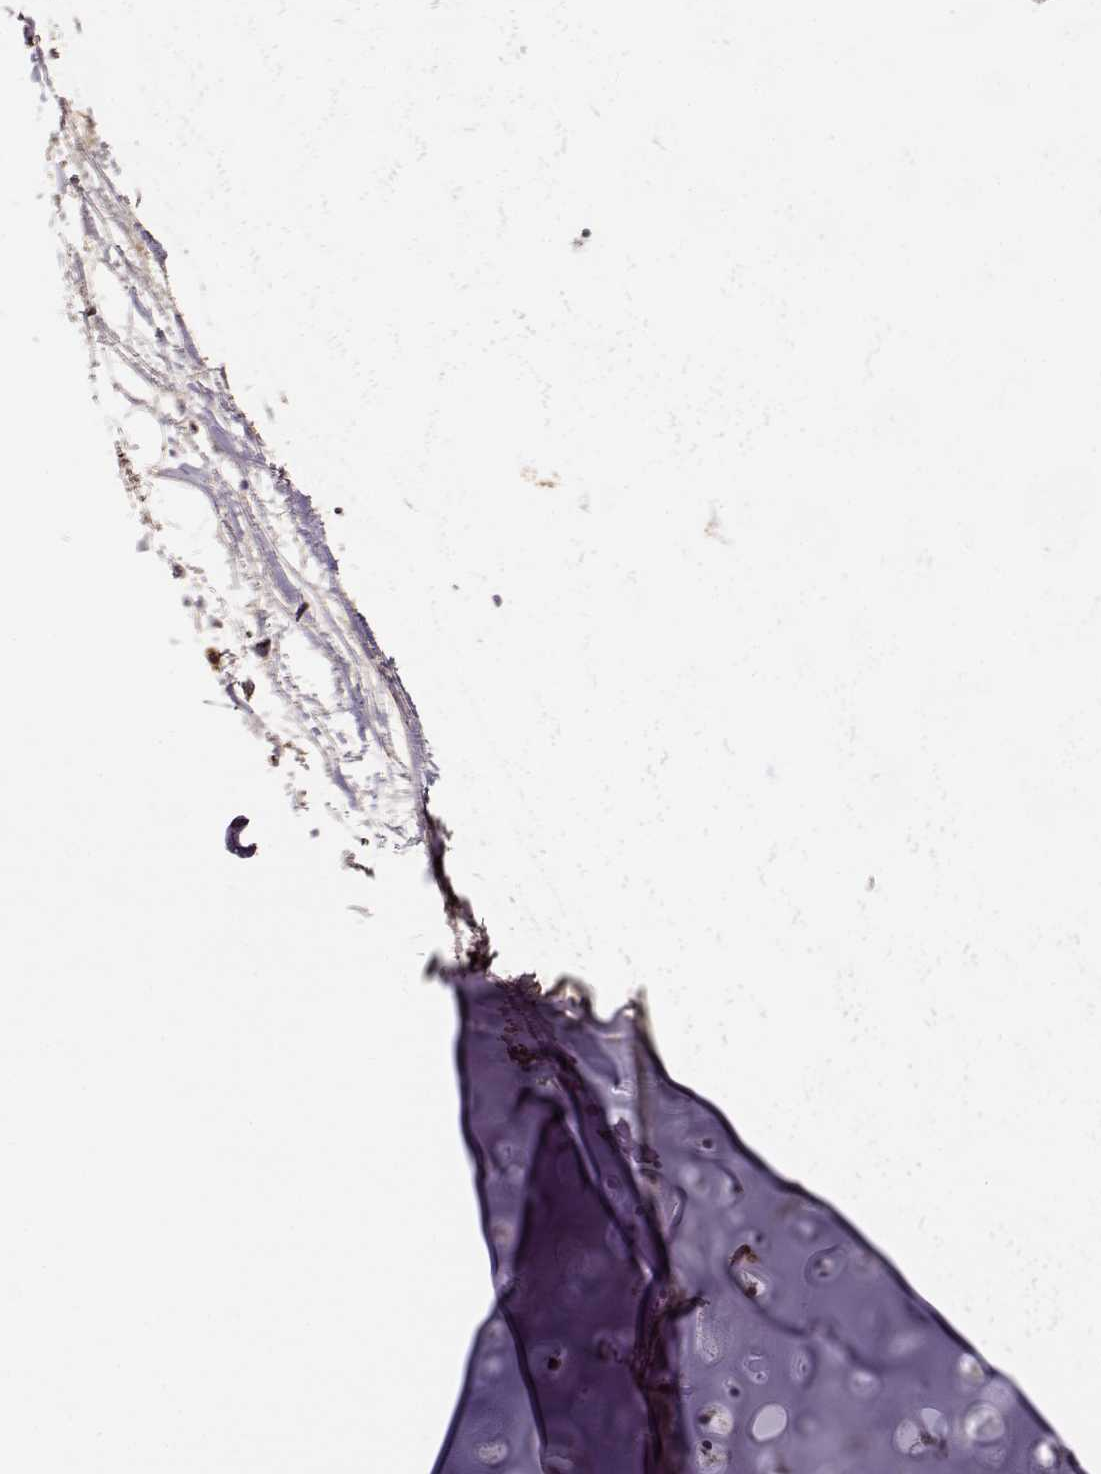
{"staining": {"intensity": "negative", "quantity": "none", "location": "none"}, "tissue": "soft tissue", "cell_type": "Chondrocytes", "image_type": "normal", "snomed": [{"axis": "morphology", "description": "Normal tissue, NOS"}, {"axis": "topography", "description": "Cartilage tissue"}, {"axis": "topography", "description": "Bronchus"}], "caption": "DAB immunohistochemical staining of normal soft tissue reveals no significant positivity in chondrocytes.", "gene": "ARHGEF2", "patient": {"sex": "male", "age": 58}}